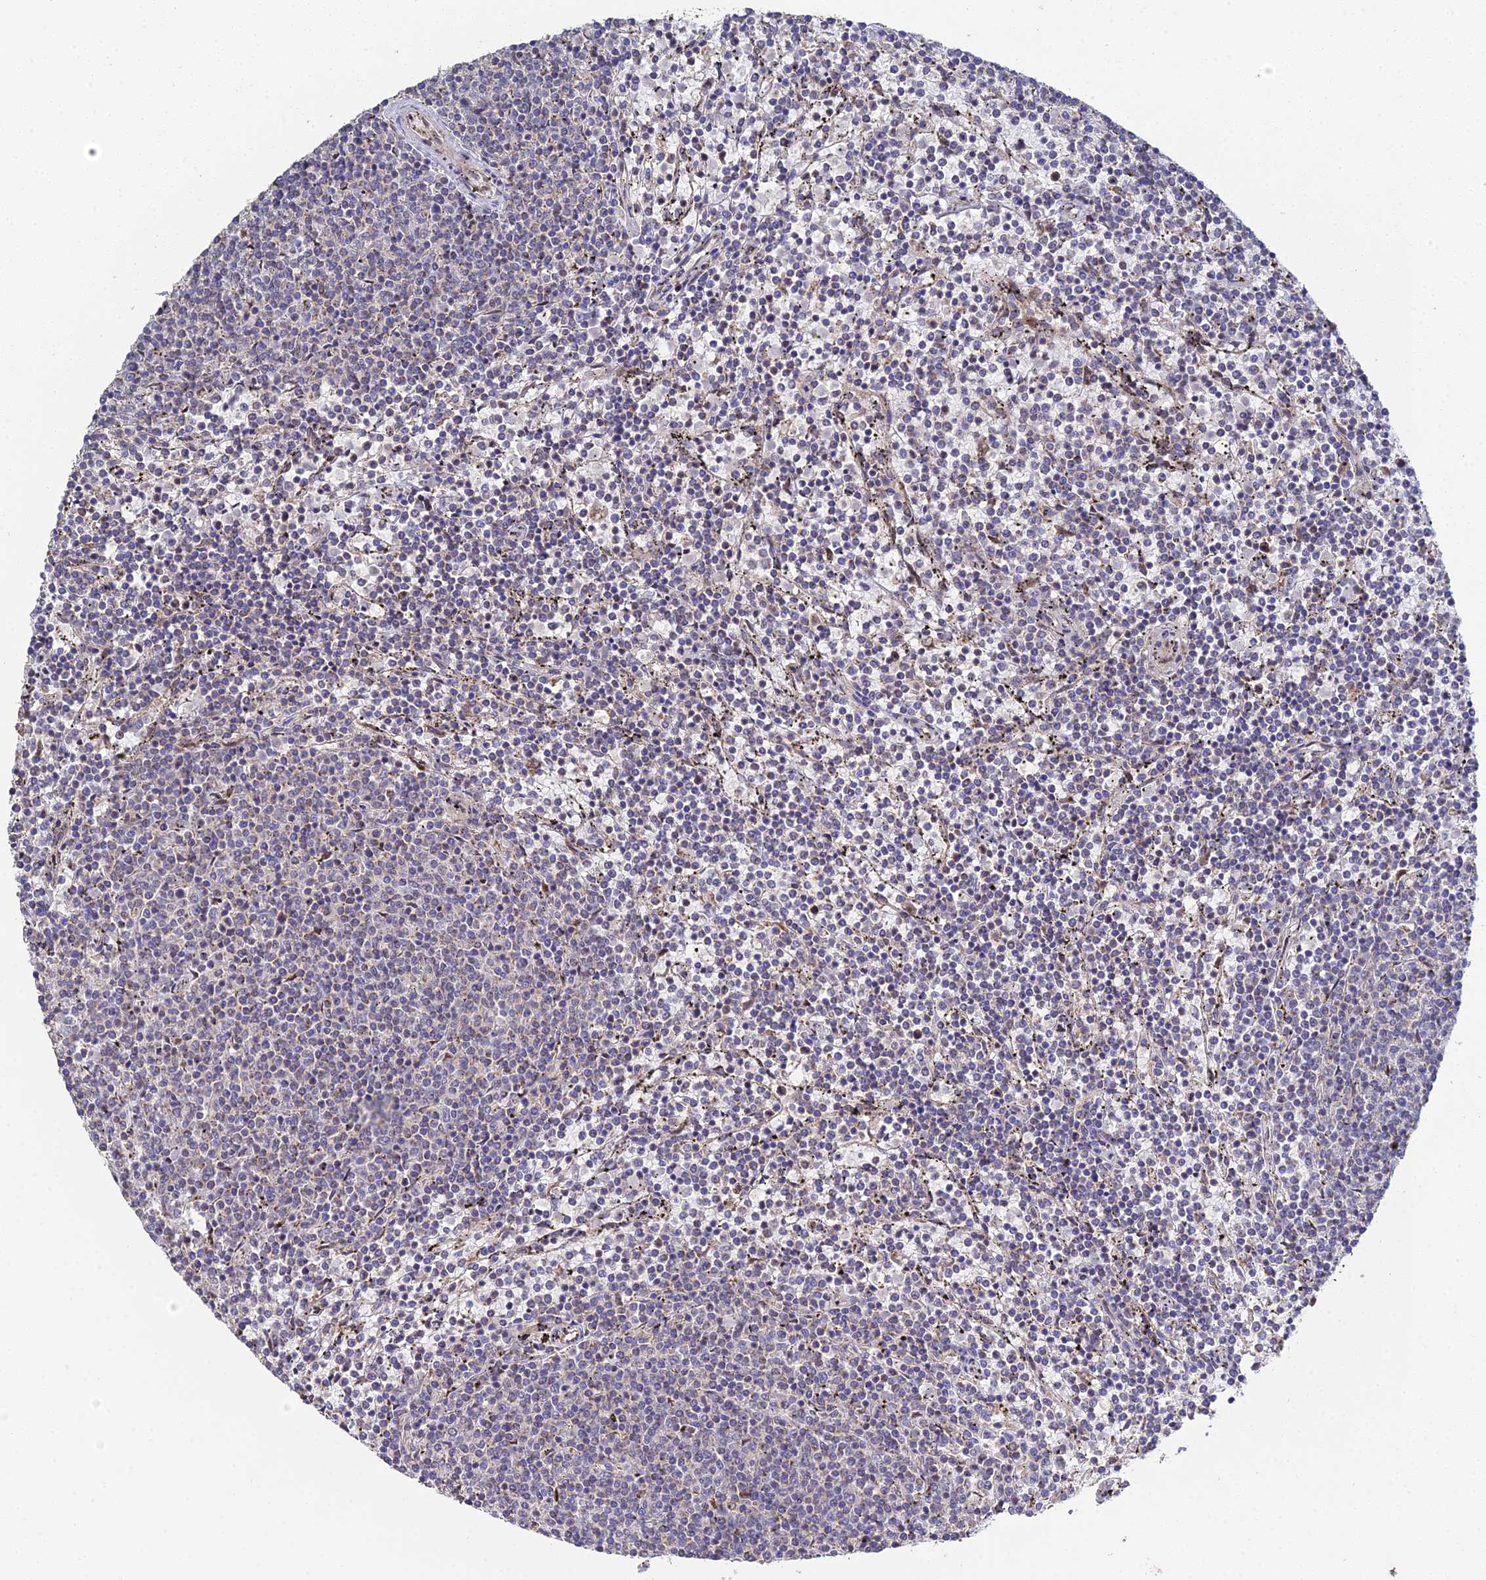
{"staining": {"intensity": "negative", "quantity": "none", "location": "none"}, "tissue": "lymphoma", "cell_type": "Tumor cells", "image_type": "cancer", "snomed": [{"axis": "morphology", "description": "Malignant lymphoma, non-Hodgkin's type, Low grade"}, {"axis": "topography", "description": "Spleen"}], "caption": "High power microscopy histopathology image of an IHC photomicrograph of lymphoma, revealing no significant positivity in tumor cells.", "gene": "ERCC5", "patient": {"sex": "female", "age": 50}}